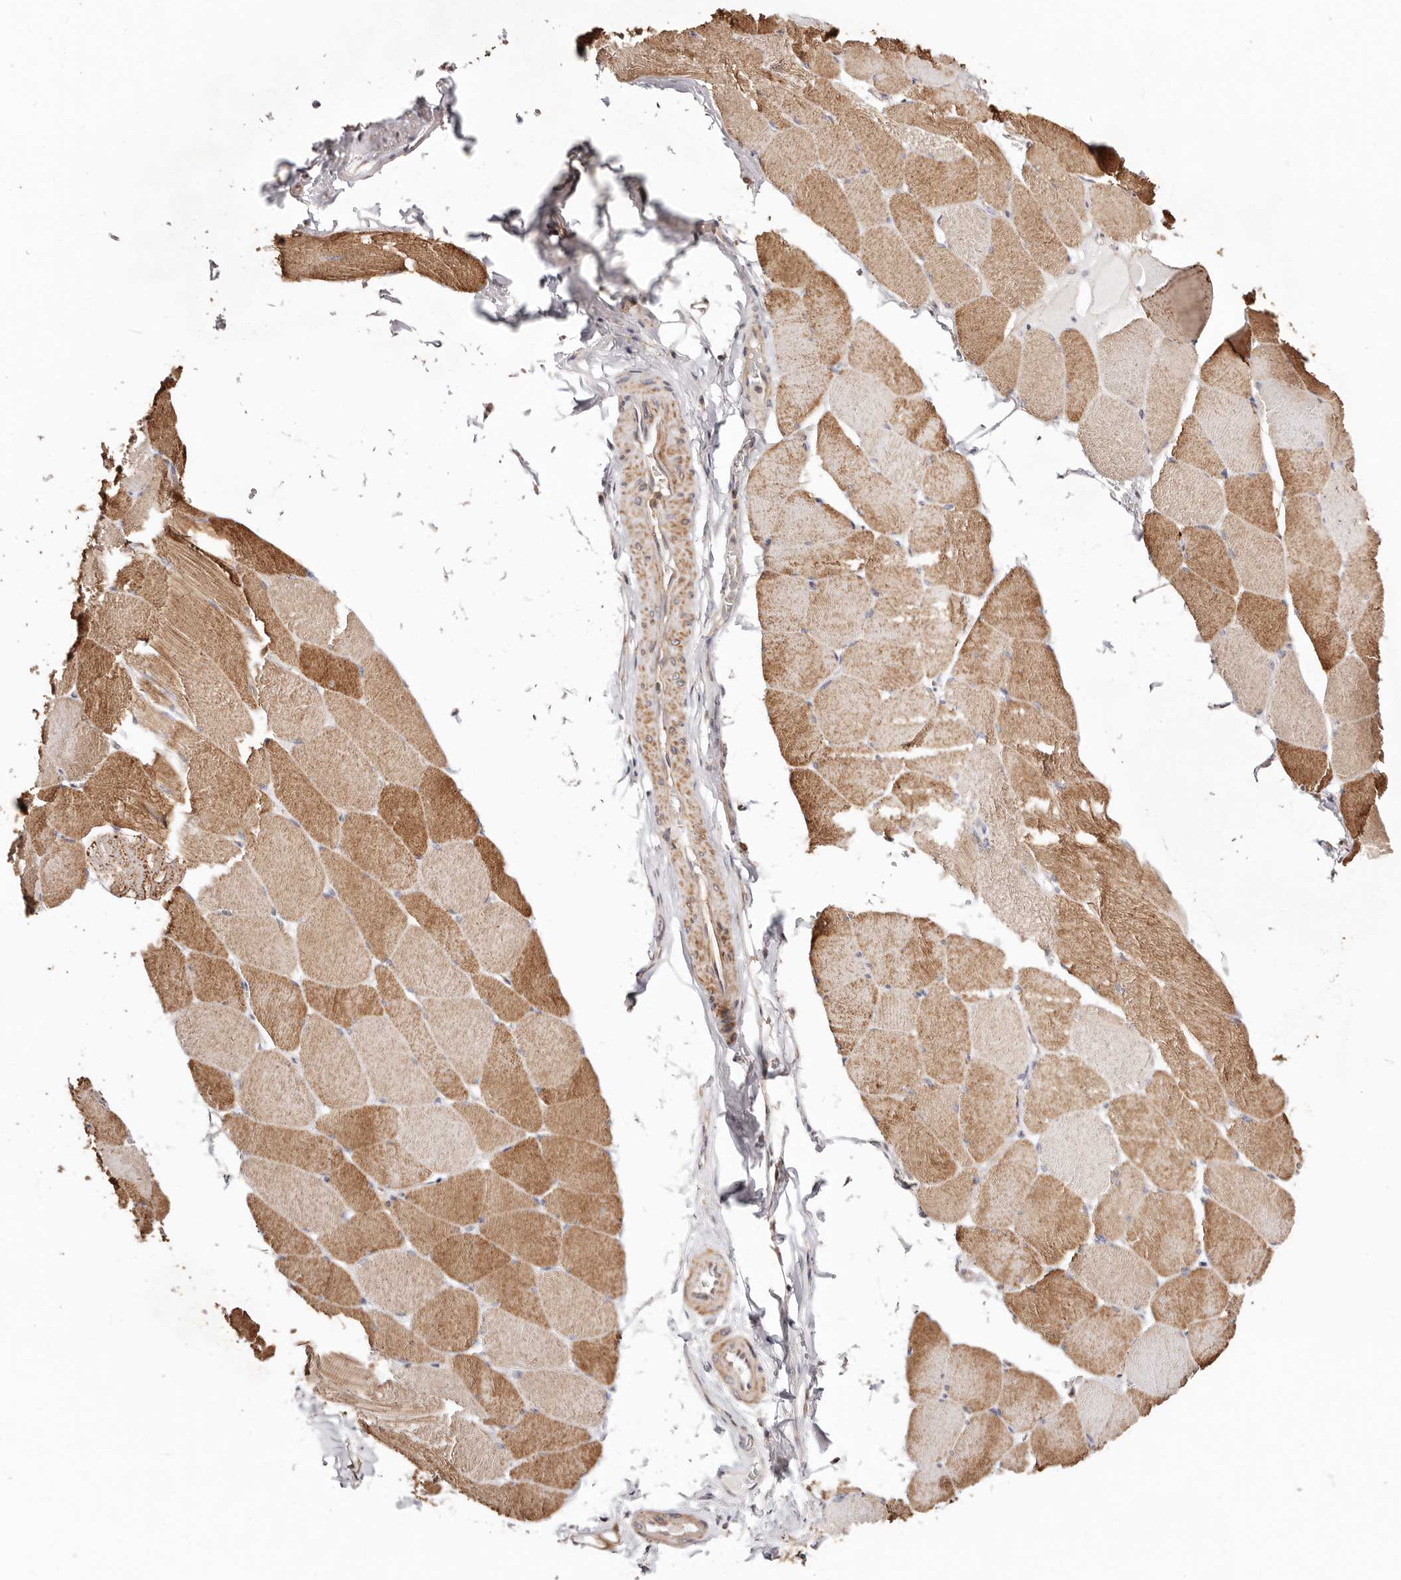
{"staining": {"intensity": "moderate", "quantity": "25%-75%", "location": "cytoplasmic/membranous"}, "tissue": "skeletal muscle", "cell_type": "Myocytes", "image_type": "normal", "snomed": [{"axis": "morphology", "description": "Normal tissue, NOS"}, {"axis": "topography", "description": "Skeletal muscle"}], "caption": "Protein staining of benign skeletal muscle exhibits moderate cytoplasmic/membranous positivity in approximately 25%-75% of myocytes. The protein is stained brown, and the nuclei are stained in blue (DAB IHC with brightfield microscopy, high magnification).", "gene": "MAPK1", "patient": {"sex": "male", "age": 62}}